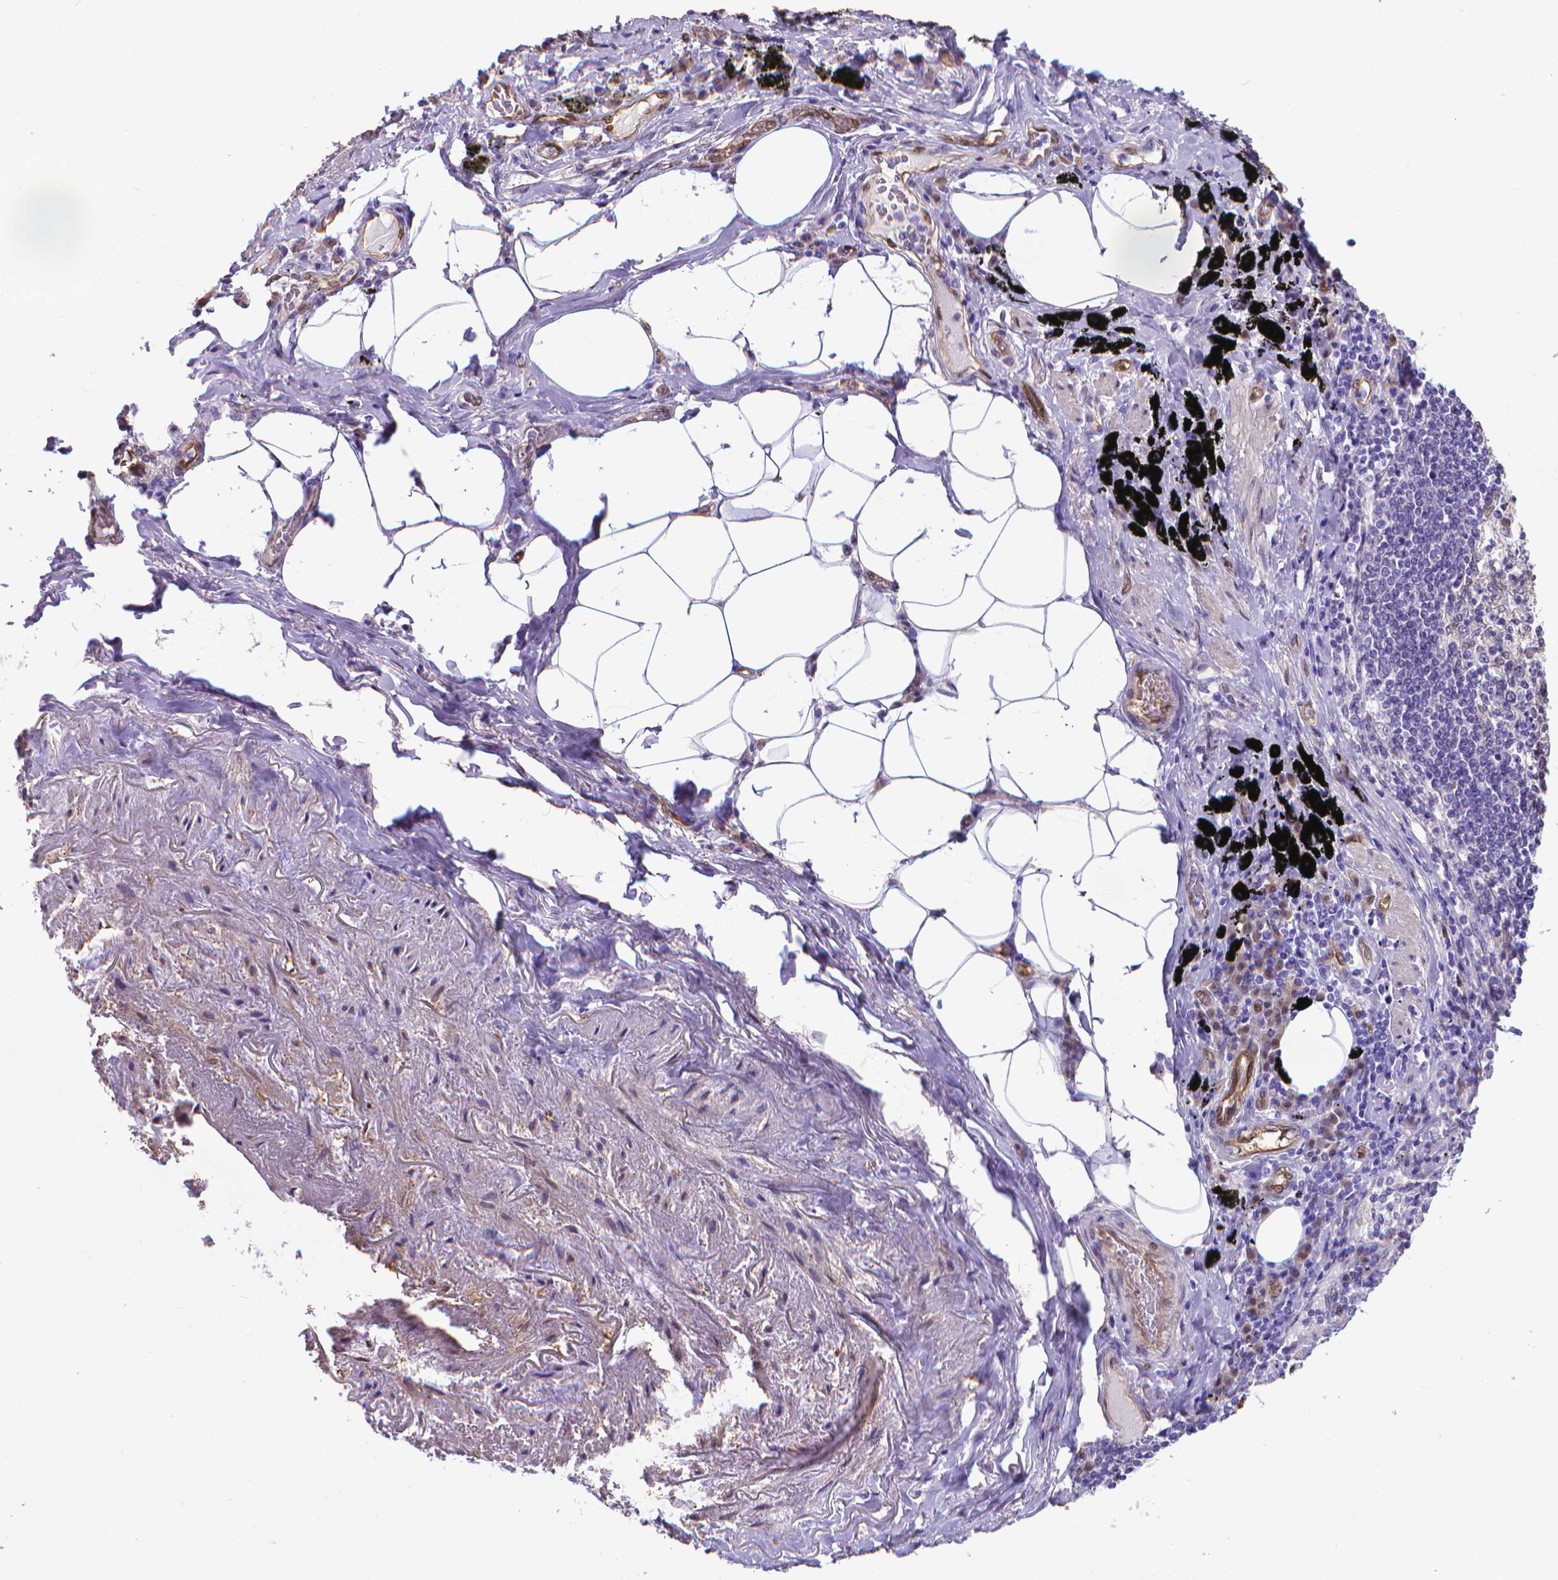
{"staining": {"intensity": "negative", "quantity": "none", "location": "none"}, "tissue": "adipose tissue", "cell_type": "Adipocytes", "image_type": "normal", "snomed": [{"axis": "morphology", "description": "Normal tissue, NOS"}, {"axis": "topography", "description": "Bronchus"}, {"axis": "topography", "description": "Lung"}], "caption": "Adipose tissue was stained to show a protein in brown. There is no significant staining in adipocytes.", "gene": "CLIC4", "patient": {"sex": "female", "age": 57}}